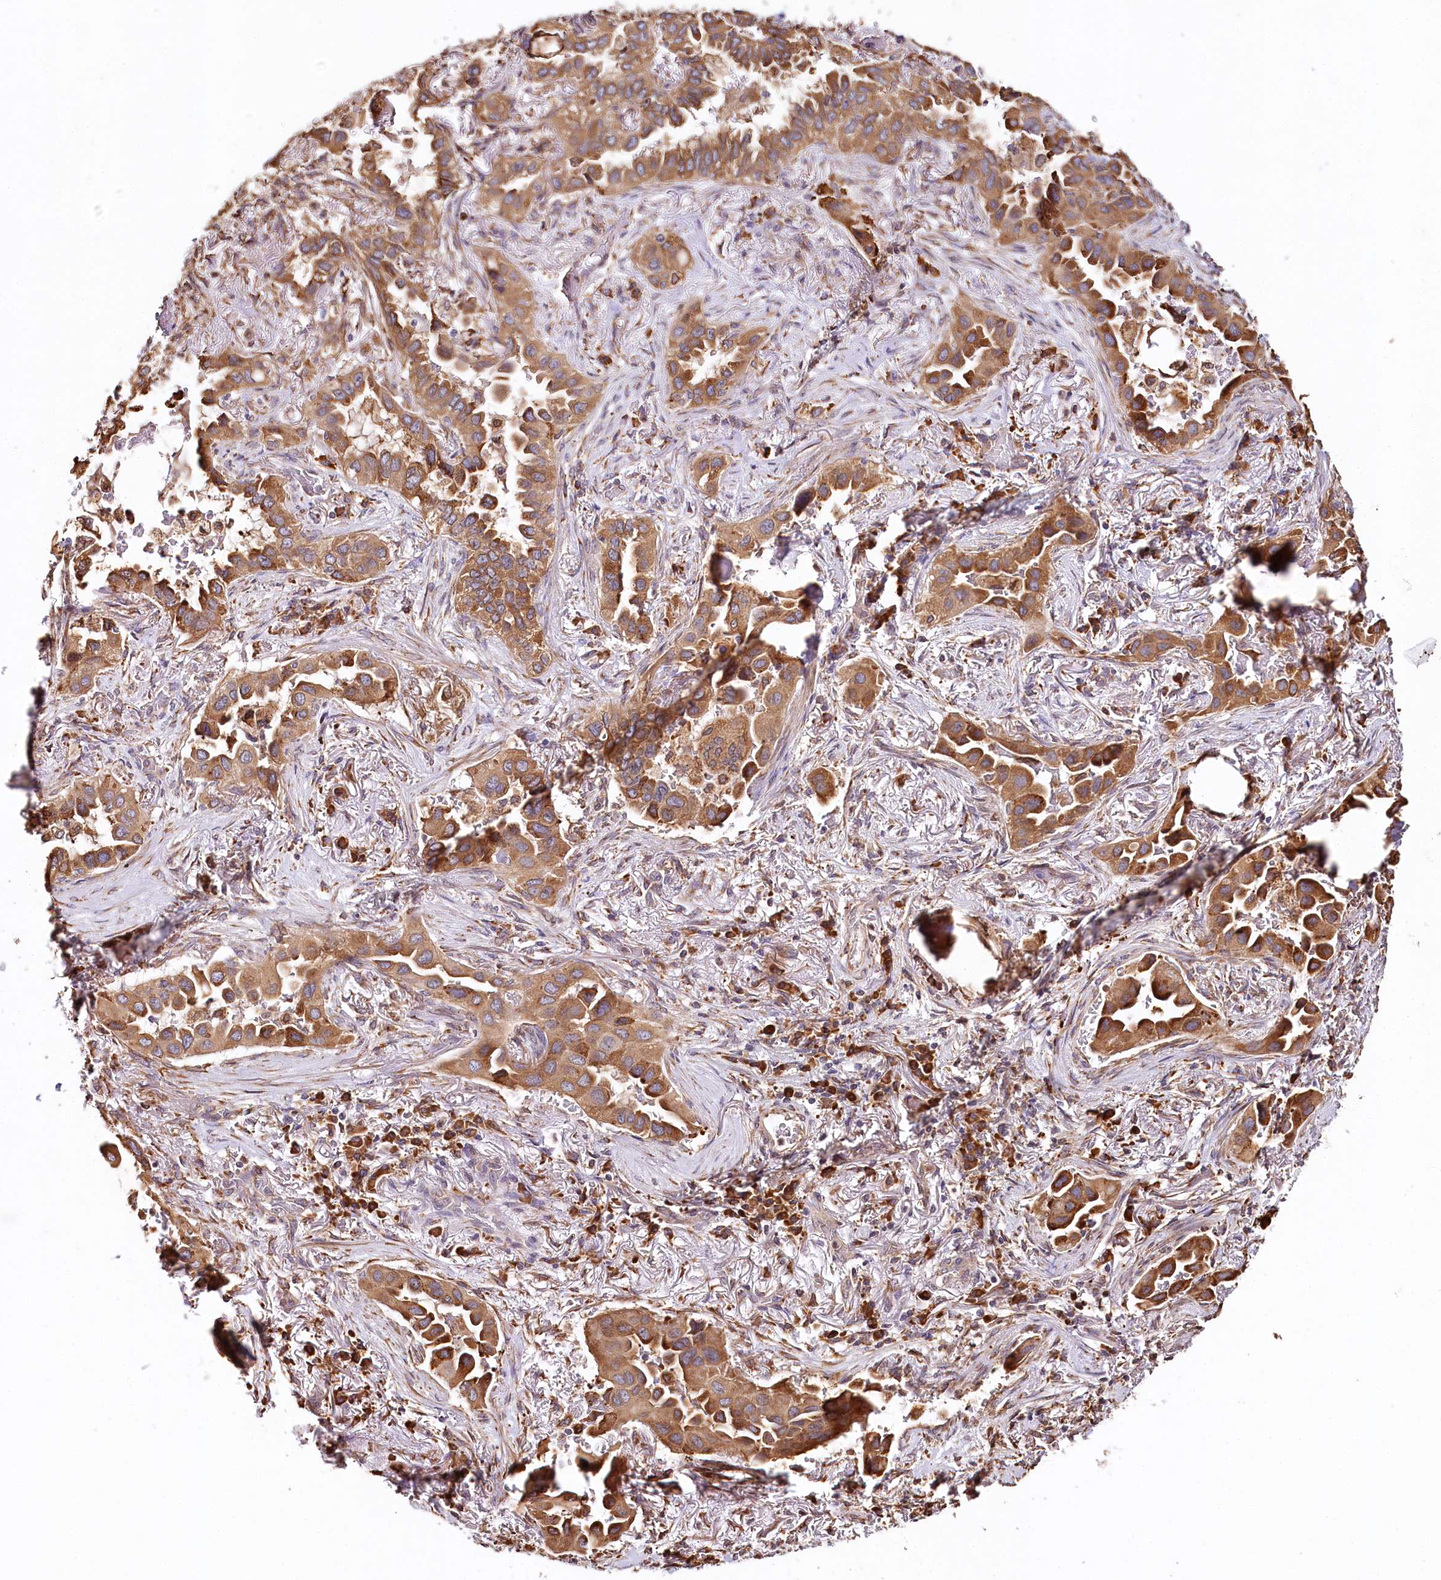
{"staining": {"intensity": "strong", "quantity": ">75%", "location": "cytoplasmic/membranous"}, "tissue": "lung cancer", "cell_type": "Tumor cells", "image_type": "cancer", "snomed": [{"axis": "morphology", "description": "Adenocarcinoma, NOS"}, {"axis": "topography", "description": "Lung"}], "caption": "Immunohistochemistry of human lung adenocarcinoma demonstrates high levels of strong cytoplasmic/membranous positivity in approximately >75% of tumor cells.", "gene": "VEGFA", "patient": {"sex": "female", "age": 76}}